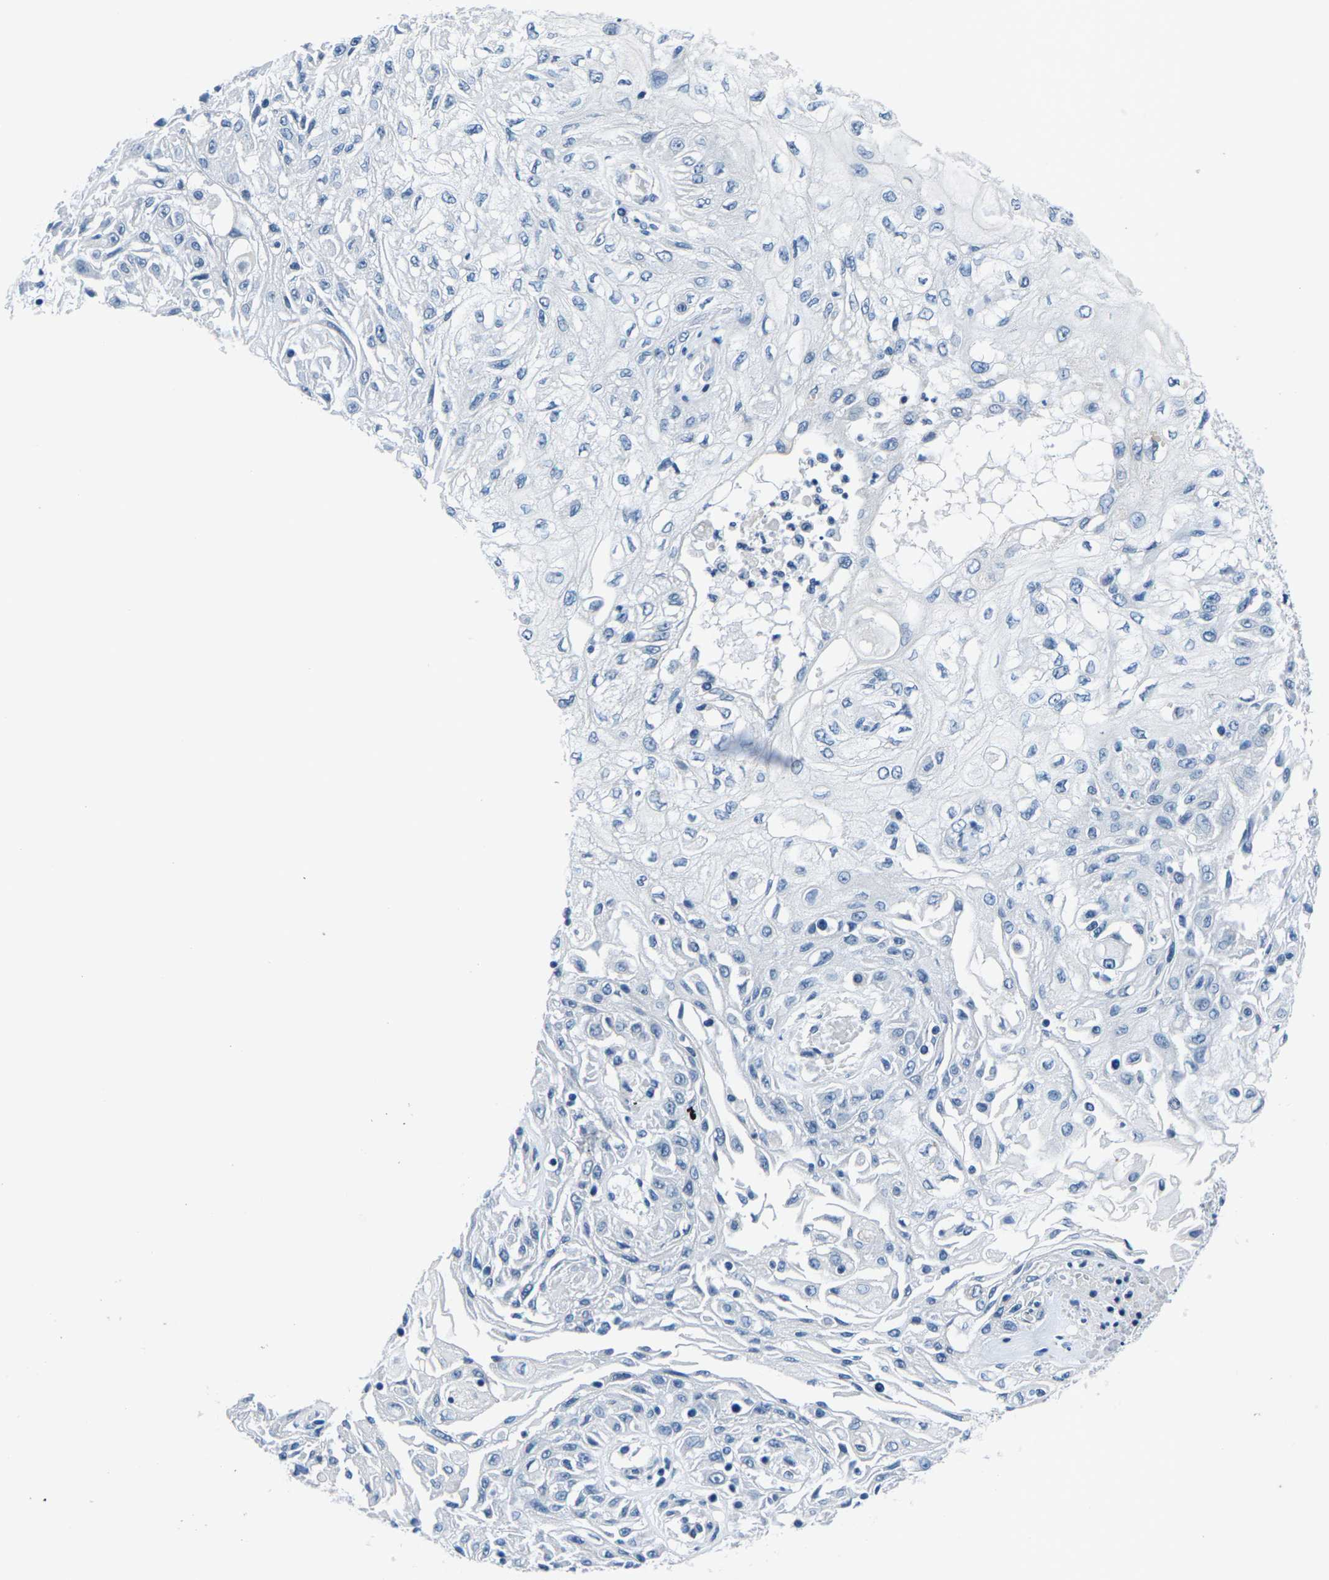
{"staining": {"intensity": "negative", "quantity": "none", "location": "none"}, "tissue": "skin cancer", "cell_type": "Tumor cells", "image_type": "cancer", "snomed": [{"axis": "morphology", "description": "Squamous cell carcinoma, NOS"}, {"axis": "topography", "description": "Skin"}], "caption": "Immunohistochemistry (IHC) of skin cancer (squamous cell carcinoma) demonstrates no staining in tumor cells.", "gene": "UMOD", "patient": {"sex": "male", "age": 75}}